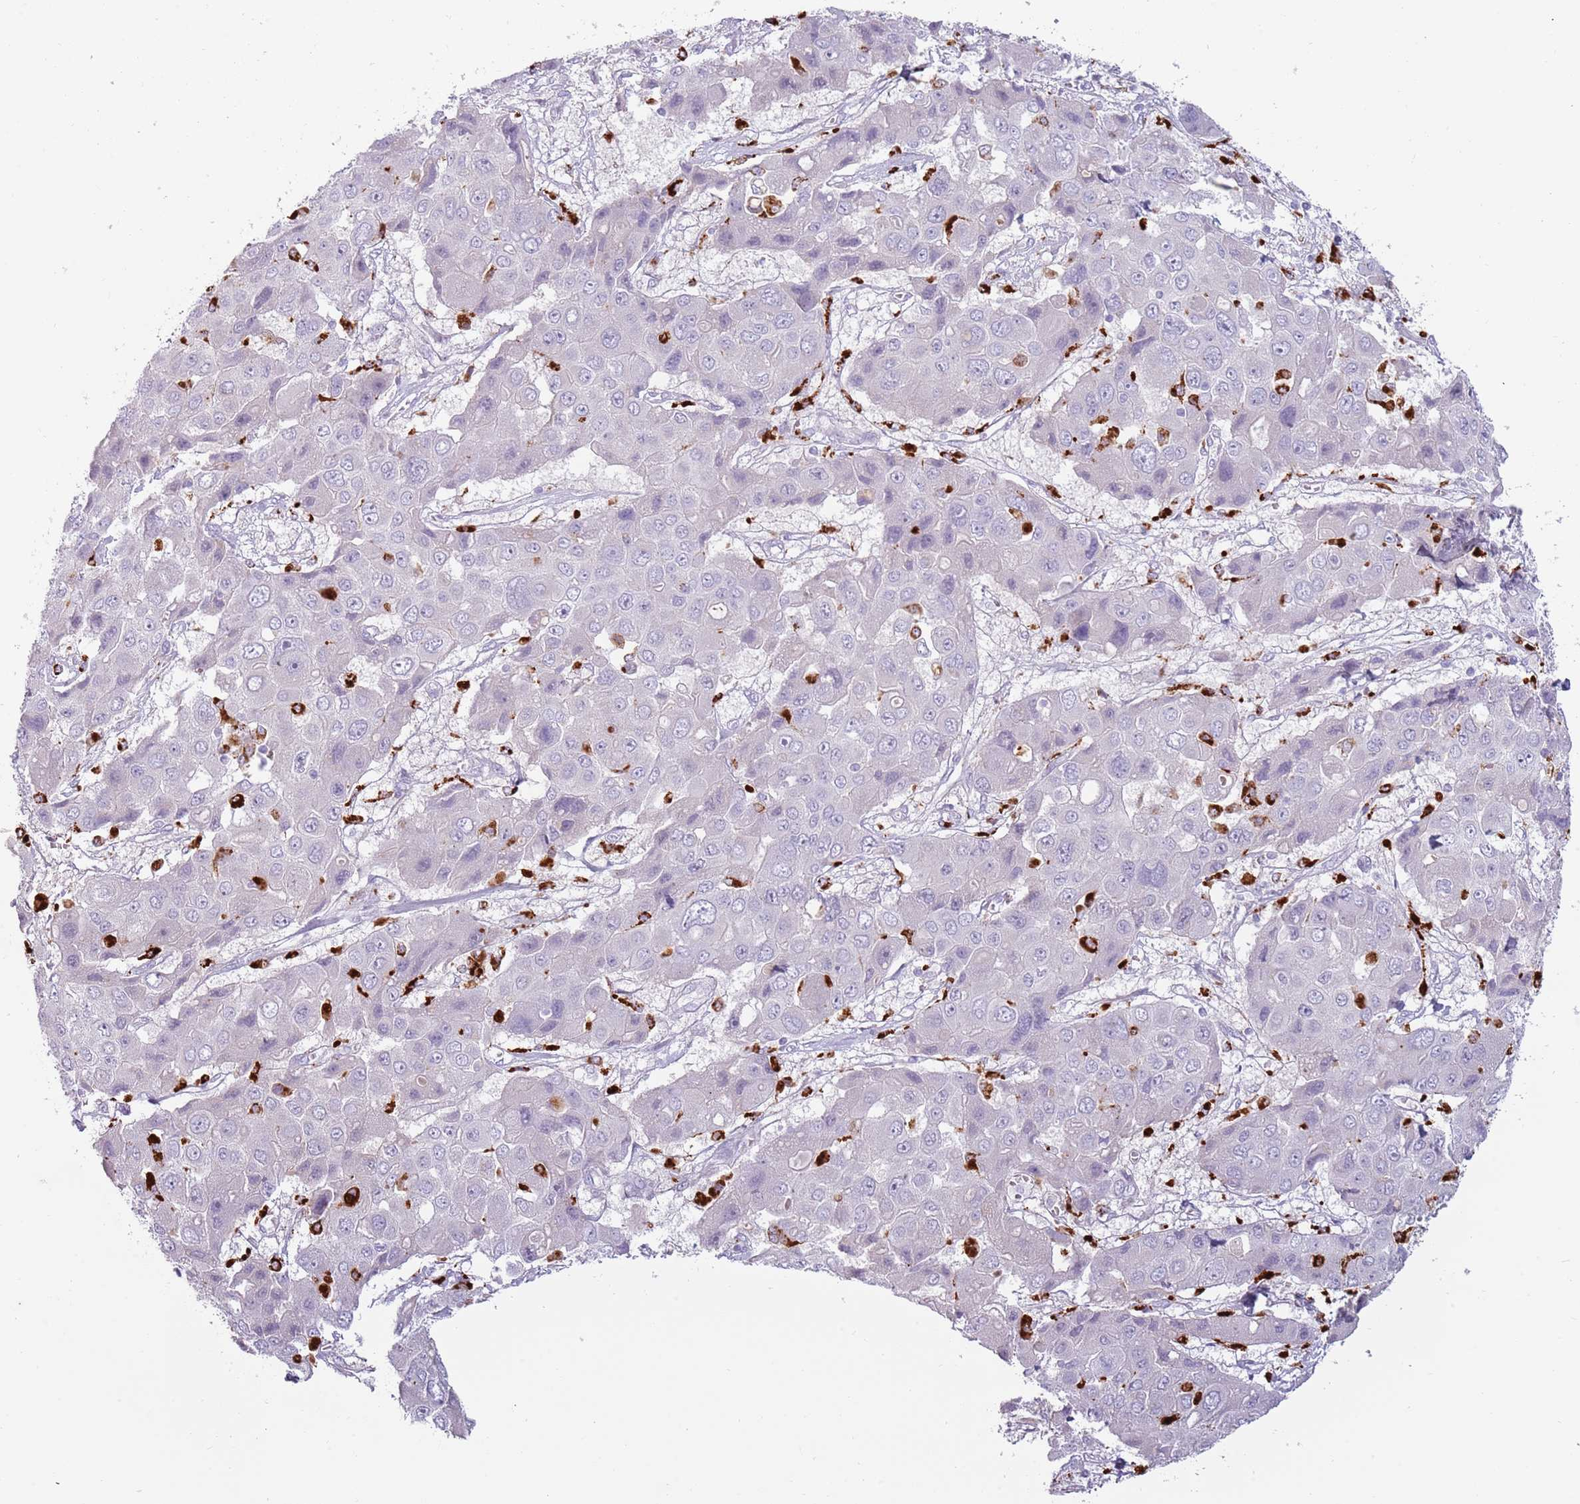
{"staining": {"intensity": "negative", "quantity": "none", "location": "none"}, "tissue": "liver cancer", "cell_type": "Tumor cells", "image_type": "cancer", "snomed": [{"axis": "morphology", "description": "Cholangiocarcinoma"}, {"axis": "topography", "description": "Liver"}], "caption": "Photomicrograph shows no significant protein staining in tumor cells of liver cholangiocarcinoma. (Brightfield microscopy of DAB immunohistochemistry at high magnification).", "gene": "NWD2", "patient": {"sex": "male", "age": 67}}